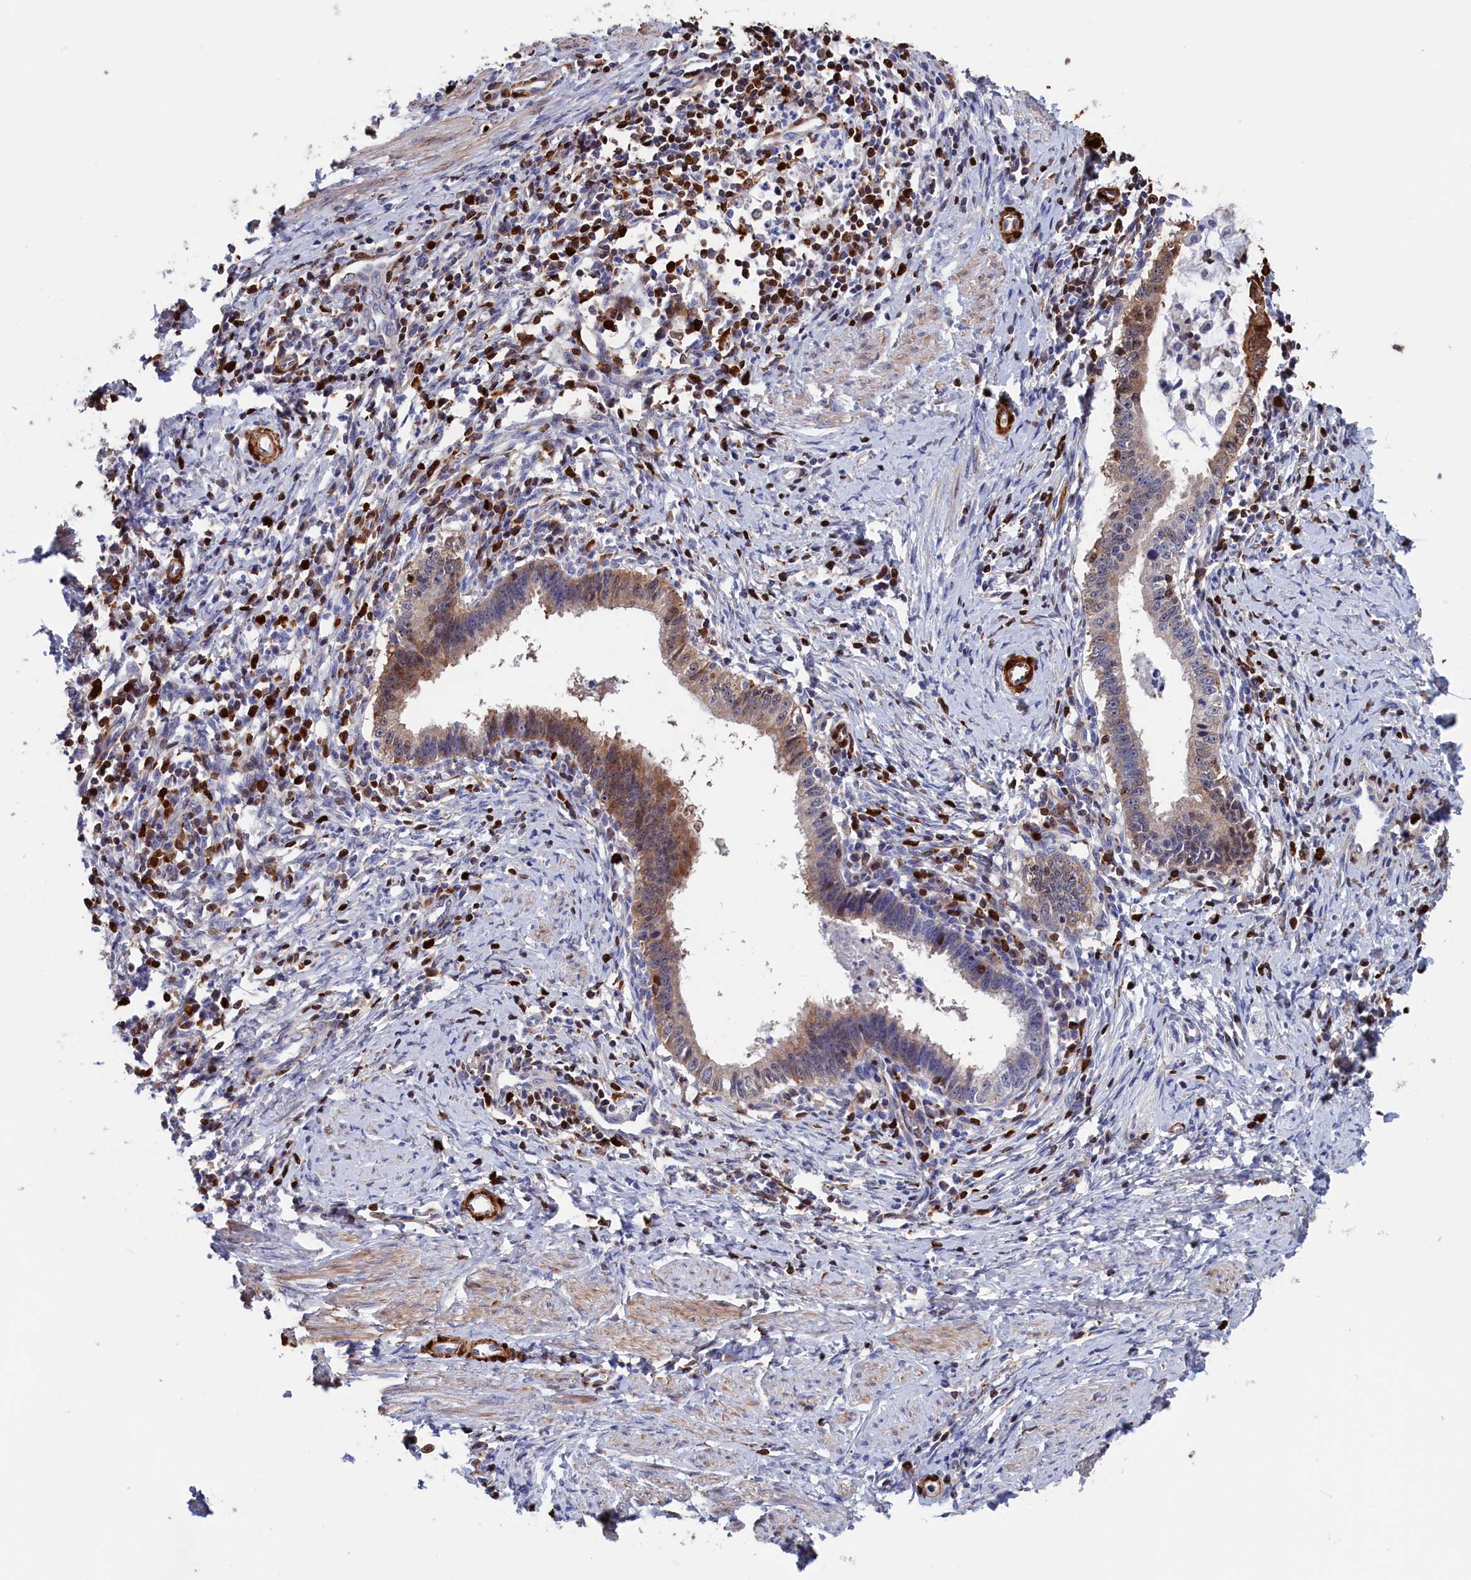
{"staining": {"intensity": "moderate", "quantity": "<25%", "location": "cytoplasmic/membranous"}, "tissue": "cervical cancer", "cell_type": "Tumor cells", "image_type": "cancer", "snomed": [{"axis": "morphology", "description": "Adenocarcinoma, NOS"}, {"axis": "topography", "description": "Cervix"}], "caption": "DAB immunohistochemical staining of human cervical cancer demonstrates moderate cytoplasmic/membranous protein expression in approximately <25% of tumor cells.", "gene": "CRIP1", "patient": {"sex": "female", "age": 36}}